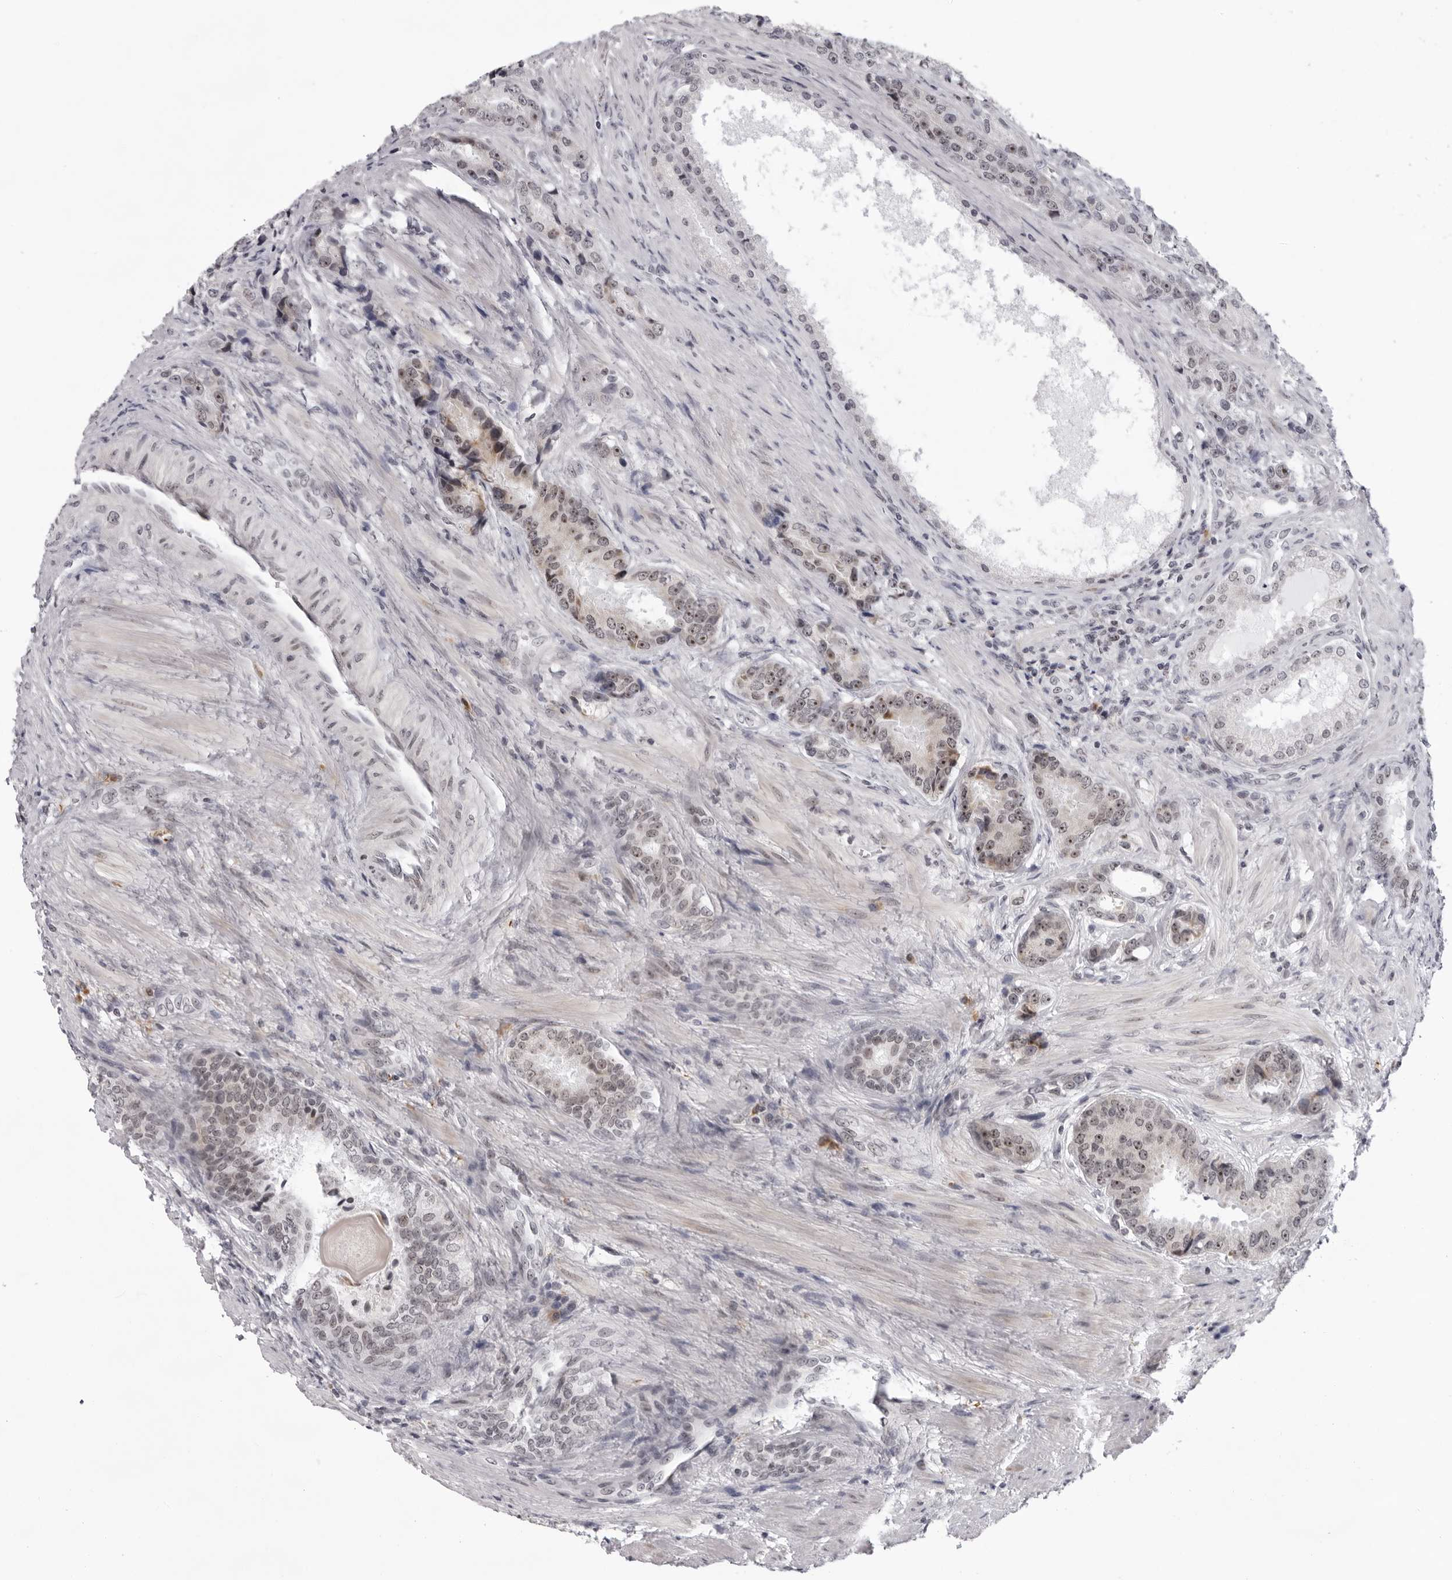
{"staining": {"intensity": "moderate", "quantity": ">75%", "location": "nuclear"}, "tissue": "prostate cancer", "cell_type": "Tumor cells", "image_type": "cancer", "snomed": [{"axis": "morphology", "description": "Adenocarcinoma, High grade"}, {"axis": "topography", "description": "Prostate"}], "caption": "IHC of prostate cancer exhibits medium levels of moderate nuclear positivity in approximately >75% of tumor cells.", "gene": "EXOSC10", "patient": {"sex": "male", "age": 60}}